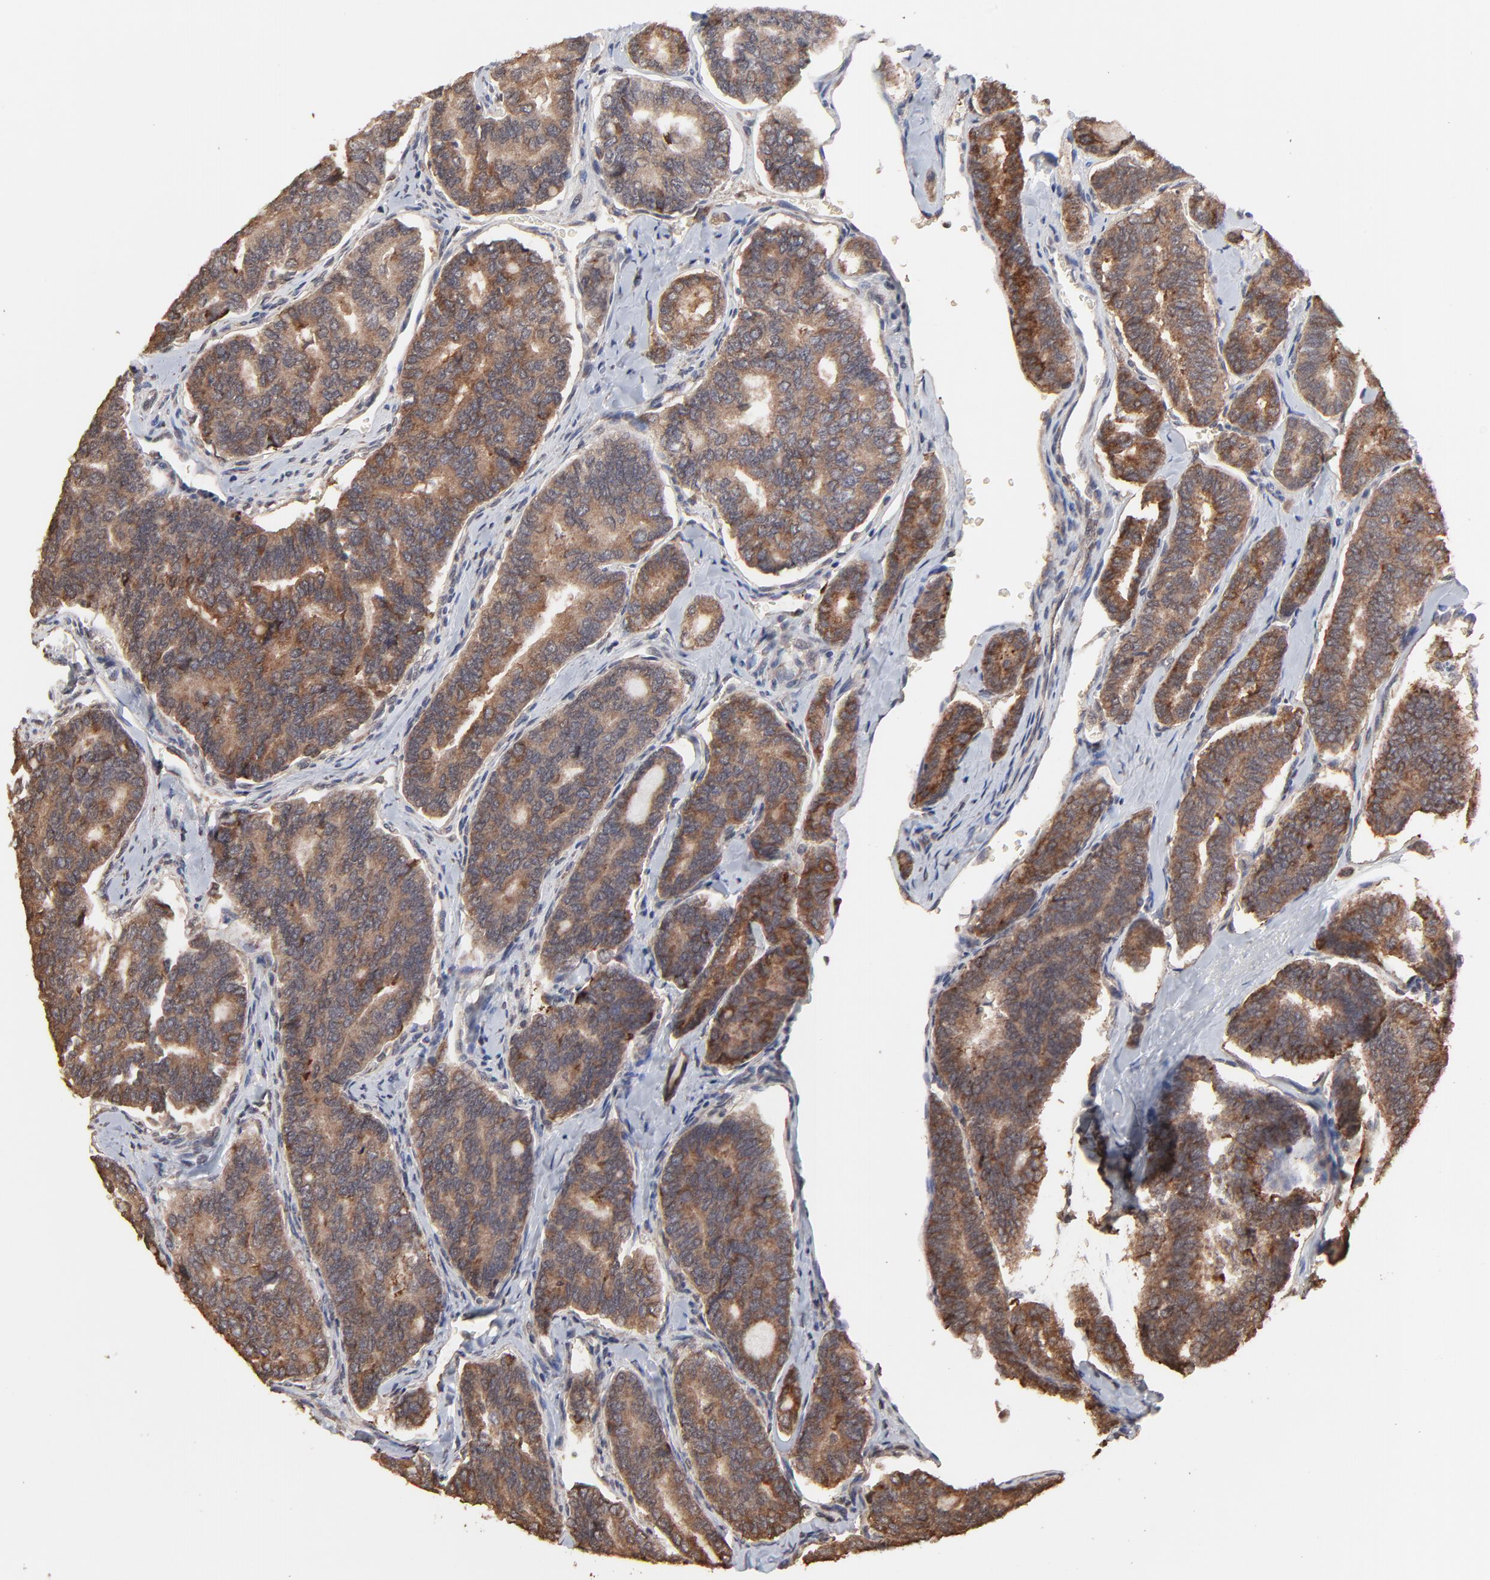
{"staining": {"intensity": "strong", "quantity": ">75%", "location": "cytoplasmic/membranous"}, "tissue": "thyroid cancer", "cell_type": "Tumor cells", "image_type": "cancer", "snomed": [{"axis": "morphology", "description": "Papillary adenocarcinoma, NOS"}, {"axis": "topography", "description": "Thyroid gland"}], "caption": "Human thyroid papillary adenocarcinoma stained for a protein (brown) reveals strong cytoplasmic/membranous positive positivity in approximately >75% of tumor cells.", "gene": "CHM", "patient": {"sex": "female", "age": 35}}